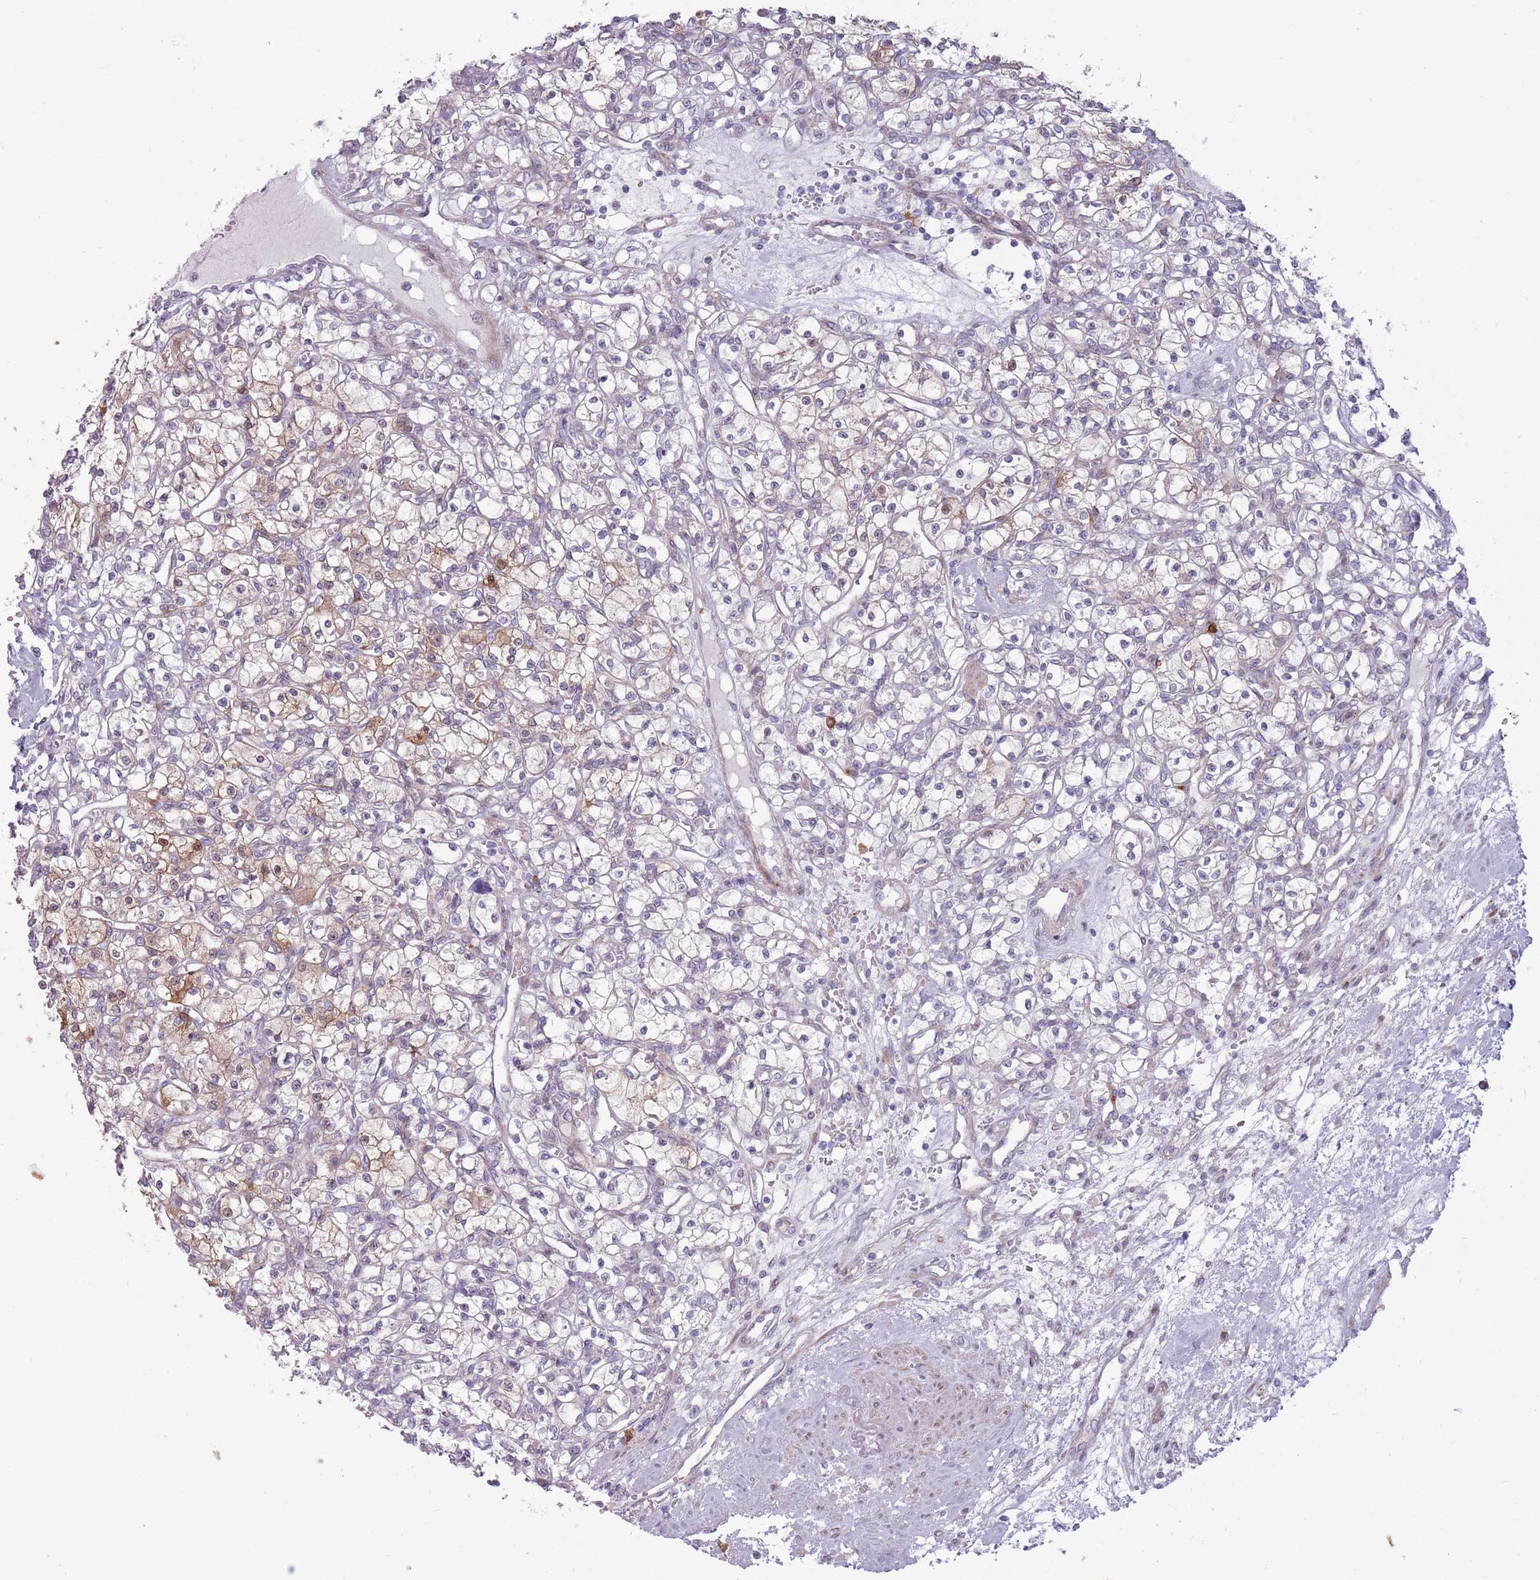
{"staining": {"intensity": "moderate", "quantity": "<25%", "location": "cytoplasmic/membranous"}, "tissue": "renal cancer", "cell_type": "Tumor cells", "image_type": "cancer", "snomed": [{"axis": "morphology", "description": "Adenocarcinoma, NOS"}, {"axis": "topography", "description": "Kidney"}], "caption": "The histopathology image shows immunohistochemical staining of renal adenocarcinoma. There is moderate cytoplasmic/membranous staining is identified in about <25% of tumor cells.", "gene": "CCDC150", "patient": {"sex": "female", "age": 59}}